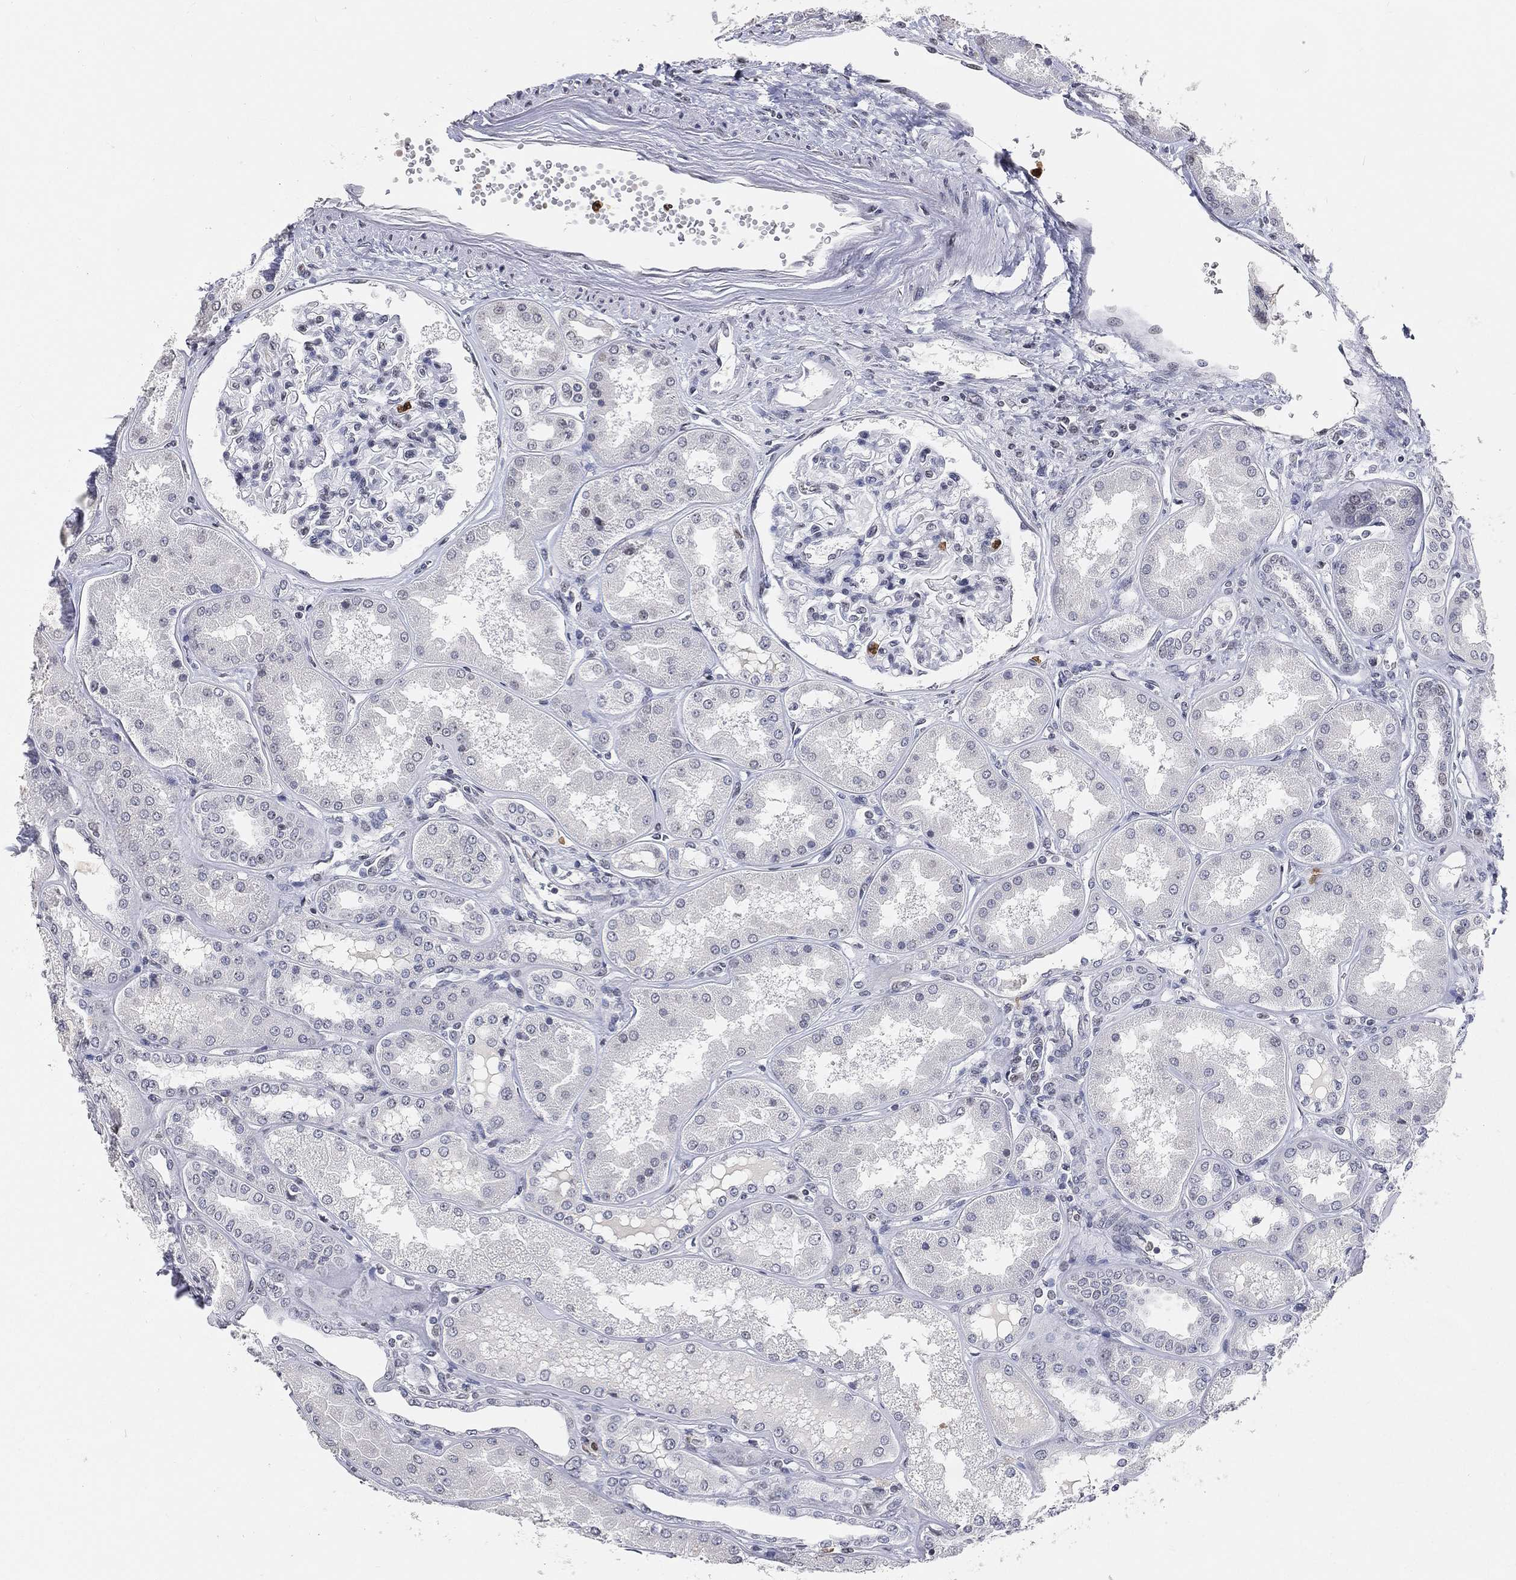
{"staining": {"intensity": "negative", "quantity": "none", "location": "none"}, "tissue": "kidney", "cell_type": "Cells in glomeruli", "image_type": "normal", "snomed": [{"axis": "morphology", "description": "Normal tissue, NOS"}, {"axis": "topography", "description": "Kidney"}], "caption": "Unremarkable kidney was stained to show a protein in brown. There is no significant positivity in cells in glomeruli.", "gene": "ARG1", "patient": {"sex": "female", "age": 56}}